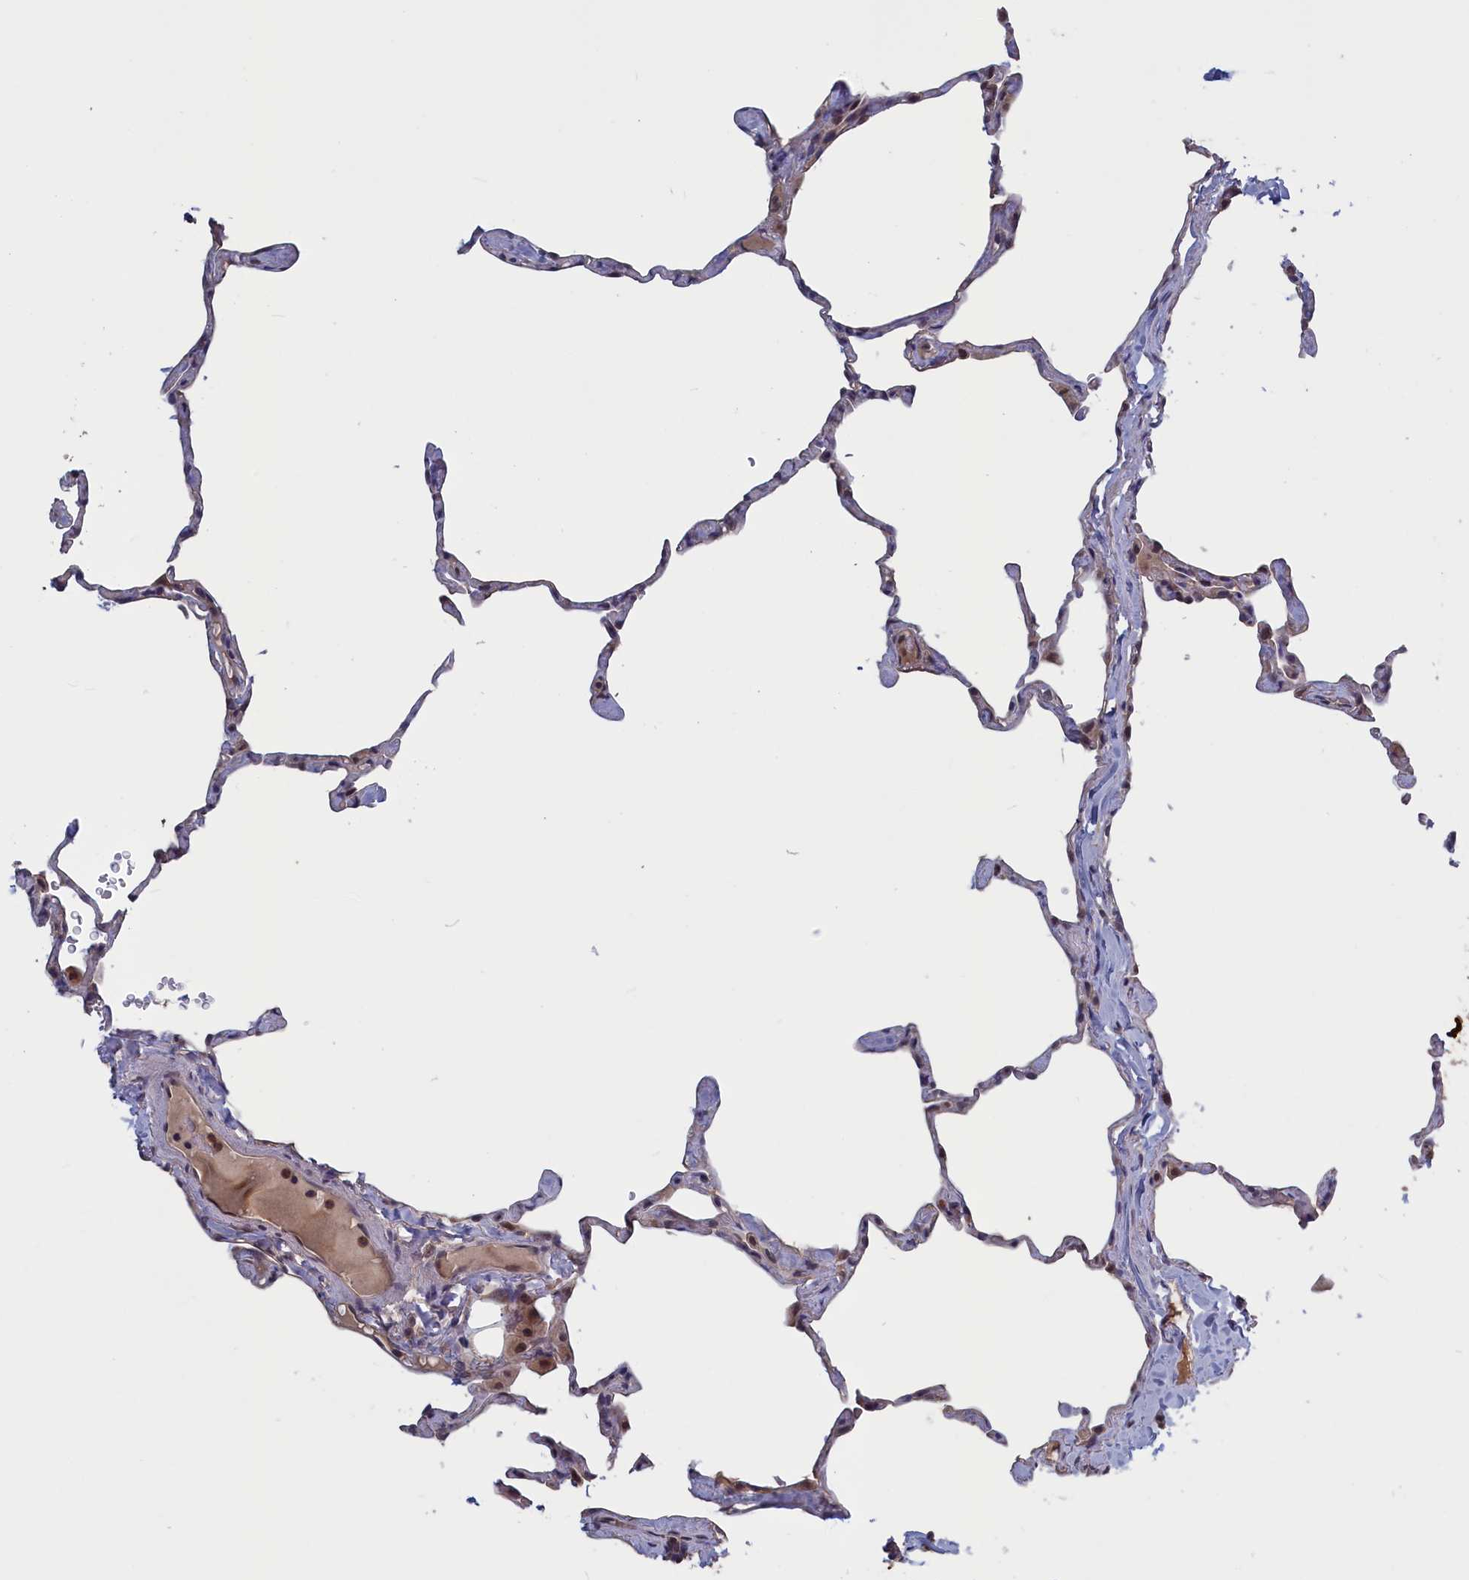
{"staining": {"intensity": "negative", "quantity": "none", "location": "none"}, "tissue": "lung", "cell_type": "Alveolar cells", "image_type": "normal", "snomed": [{"axis": "morphology", "description": "Normal tissue, NOS"}, {"axis": "topography", "description": "Lung"}], "caption": "High magnification brightfield microscopy of benign lung stained with DAB (3,3'-diaminobenzidine) (brown) and counterstained with hematoxylin (blue): alveolar cells show no significant staining. (Brightfield microscopy of DAB IHC at high magnification).", "gene": "PLP2", "patient": {"sex": "male", "age": 65}}